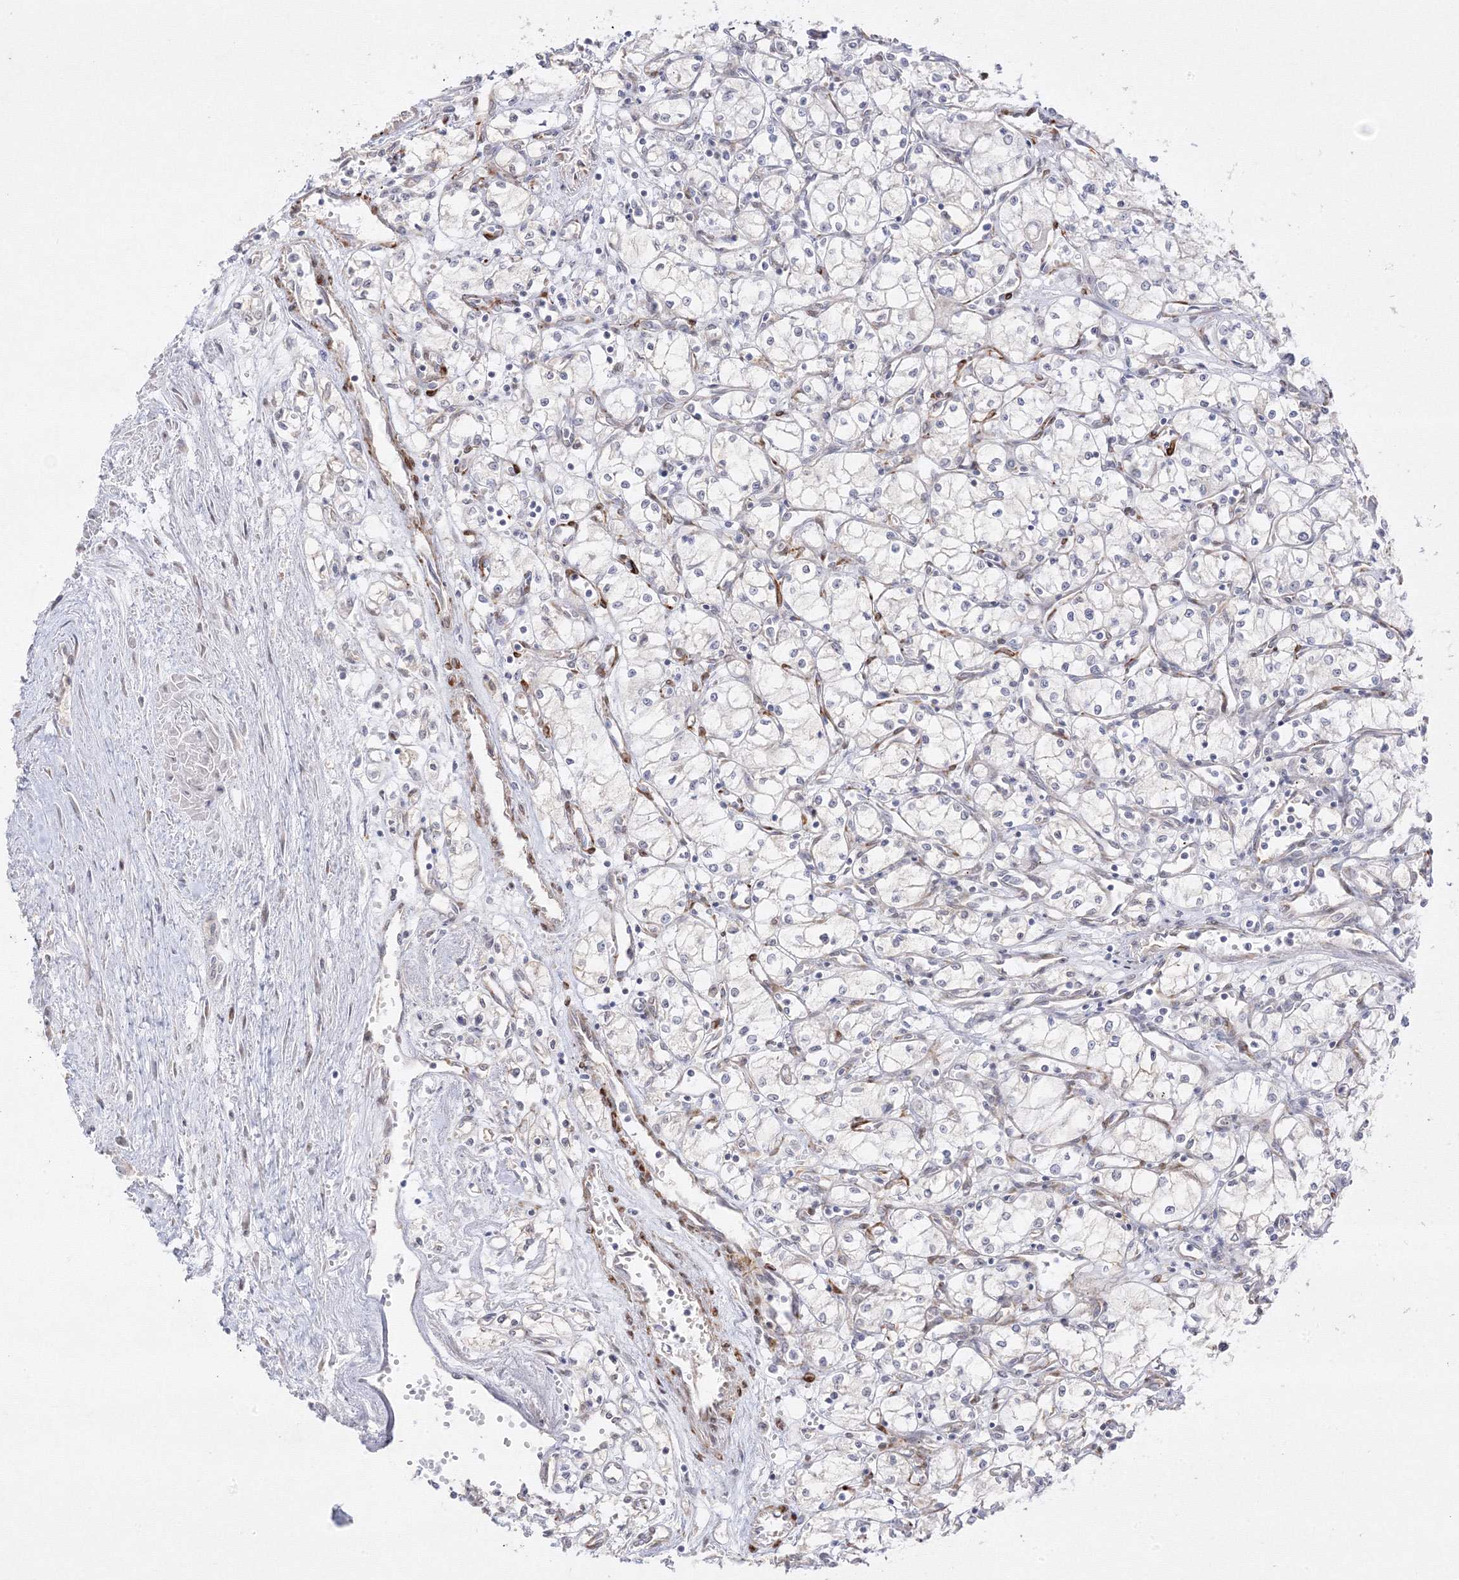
{"staining": {"intensity": "negative", "quantity": "none", "location": "none"}, "tissue": "renal cancer", "cell_type": "Tumor cells", "image_type": "cancer", "snomed": [{"axis": "morphology", "description": "Adenocarcinoma, NOS"}, {"axis": "topography", "description": "Kidney"}], "caption": "Immunohistochemical staining of human adenocarcinoma (renal) shows no significant expression in tumor cells.", "gene": "C2CD2", "patient": {"sex": "male", "age": 59}}